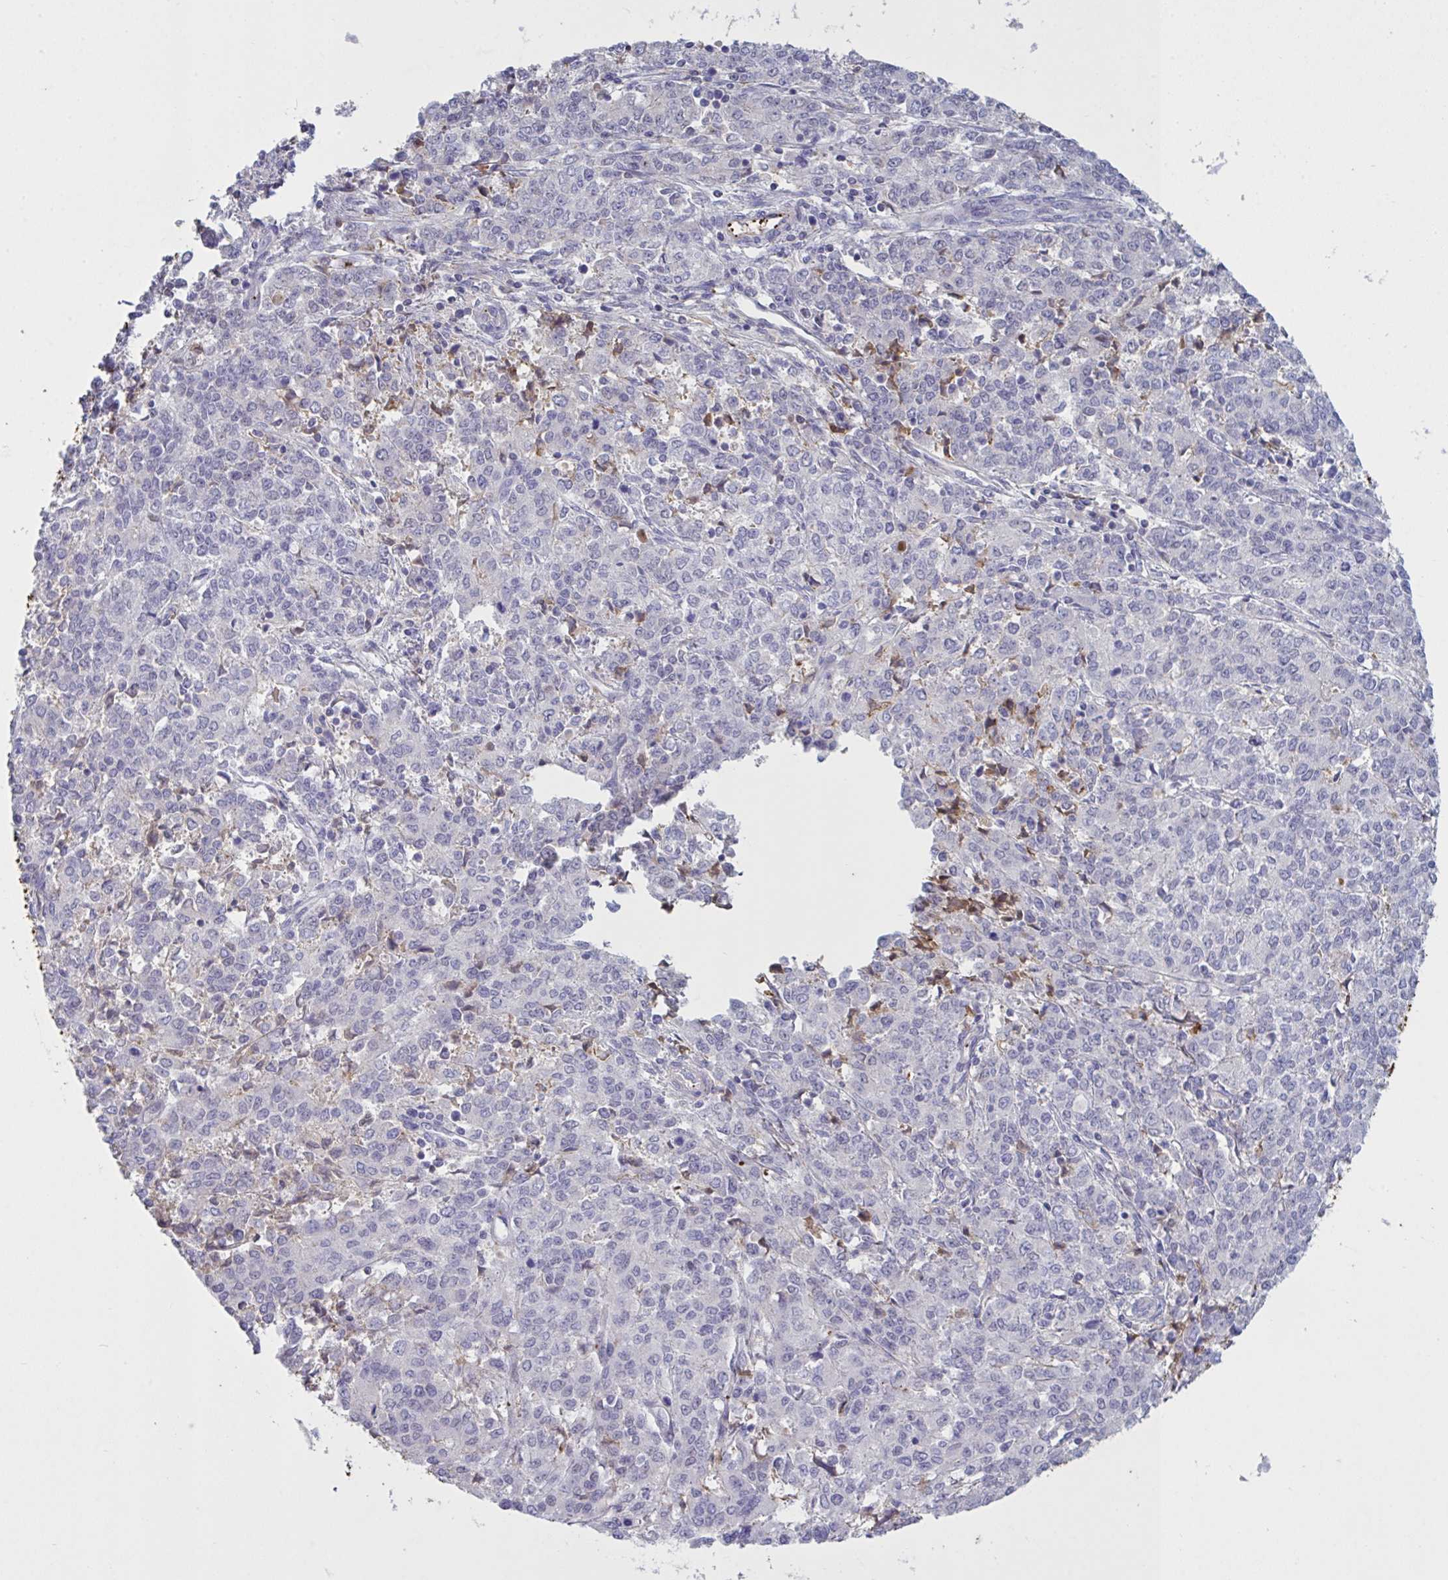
{"staining": {"intensity": "weak", "quantity": "<25%", "location": "cytoplasmic/membranous"}, "tissue": "endometrial cancer", "cell_type": "Tumor cells", "image_type": "cancer", "snomed": [{"axis": "morphology", "description": "Adenocarcinoma, NOS"}, {"axis": "topography", "description": "Endometrium"}], "caption": "Immunohistochemistry of endometrial adenocarcinoma shows no staining in tumor cells.", "gene": "IL1R1", "patient": {"sex": "female", "age": 50}}